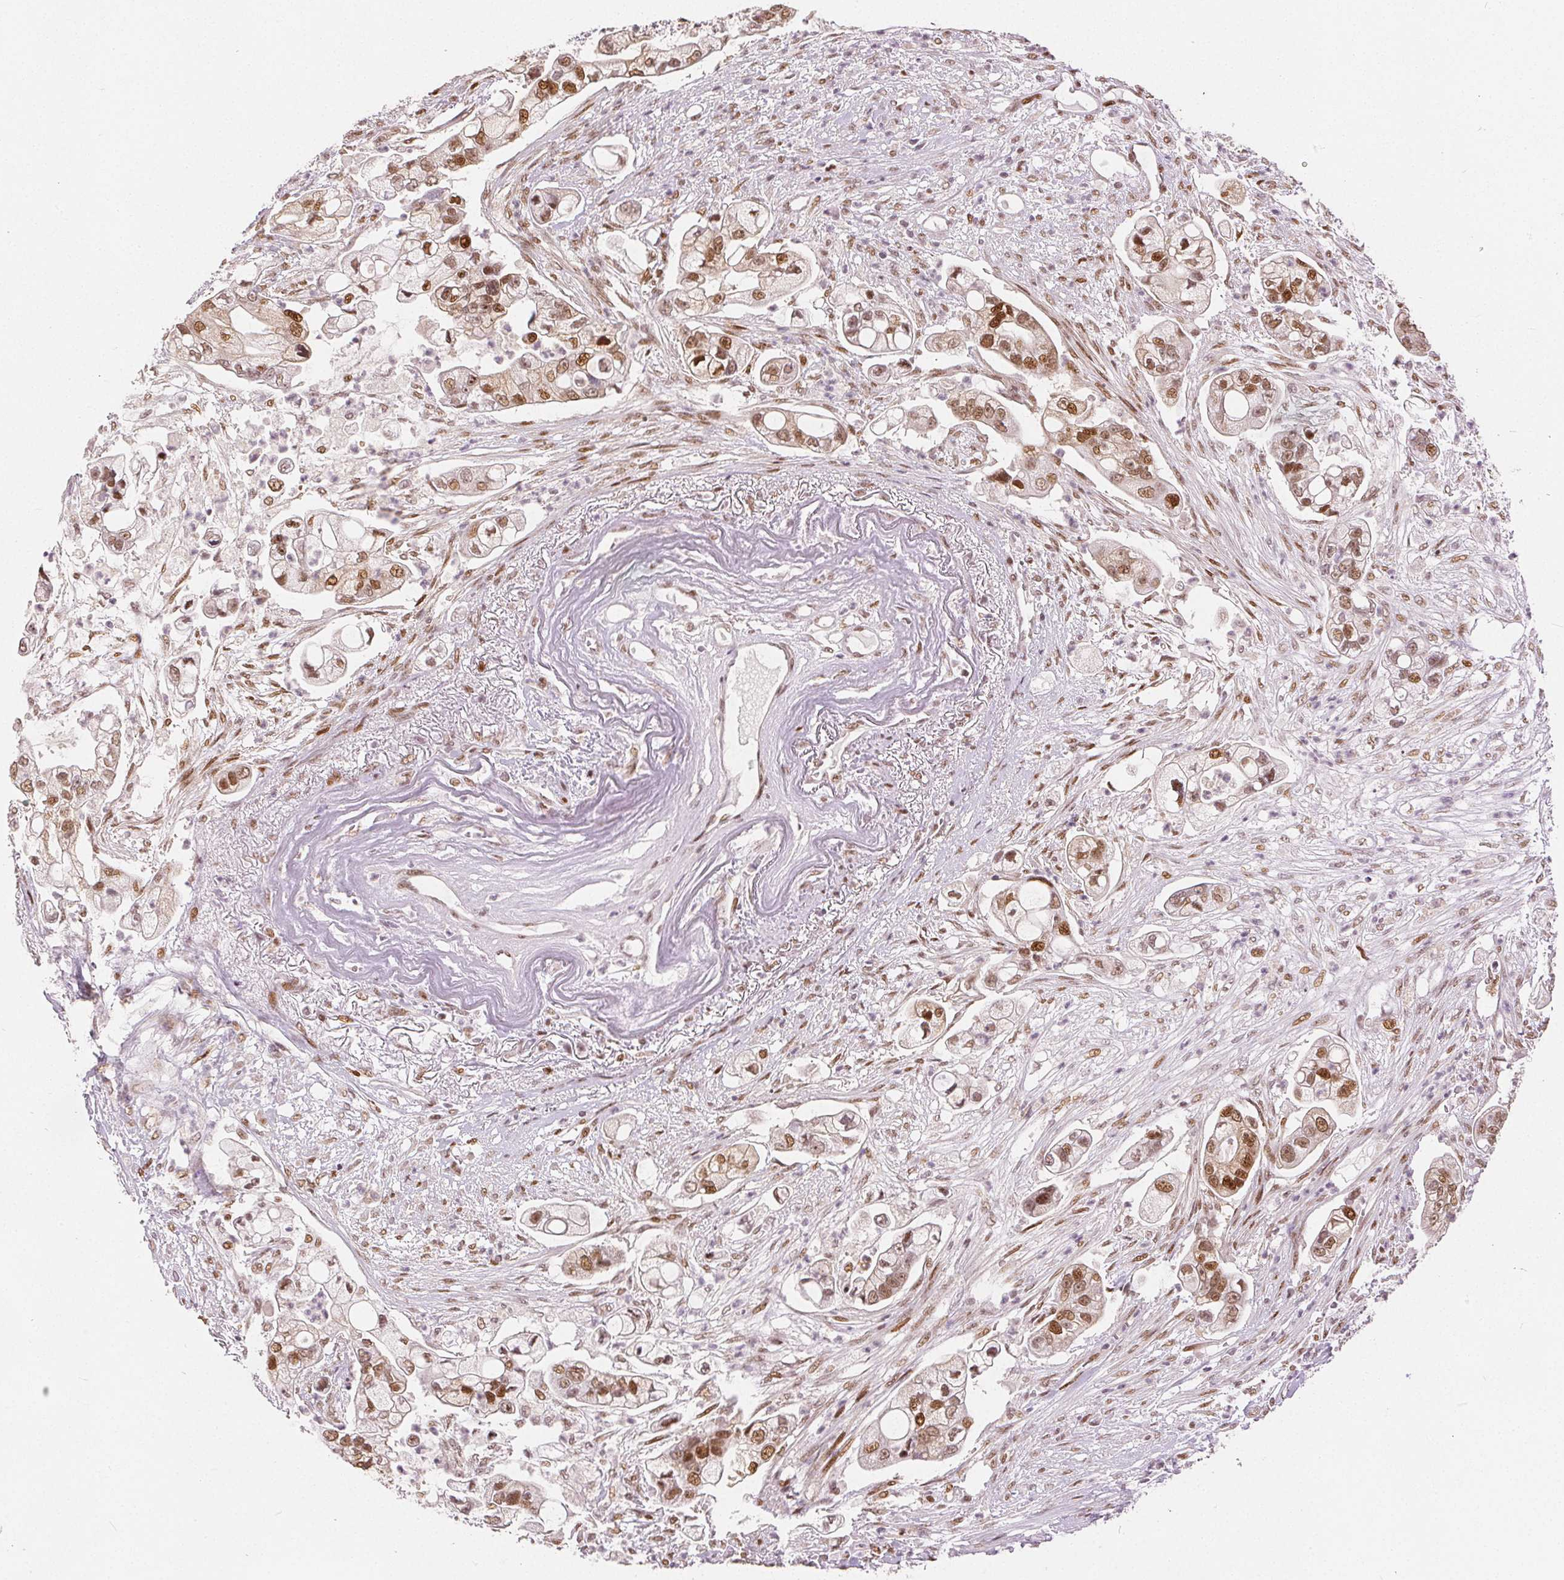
{"staining": {"intensity": "moderate", "quantity": ">75%", "location": "nuclear"}, "tissue": "pancreatic cancer", "cell_type": "Tumor cells", "image_type": "cancer", "snomed": [{"axis": "morphology", "description": "Adenocarcinoma, NOS"}, {"axis": "topography", "description": "Pancreas"}], "caption": "This image demonstrates pancreatic cancer (adenocarcinoma) stained with immunohistochemistry (IHC) to label a protein in brown. The nuclear of tumor cells show moderate positivity for the protein. Nuclei are counter-stained blue.", "gene": "ZNF703", "patient": {"sex": "female", "age": 69}}